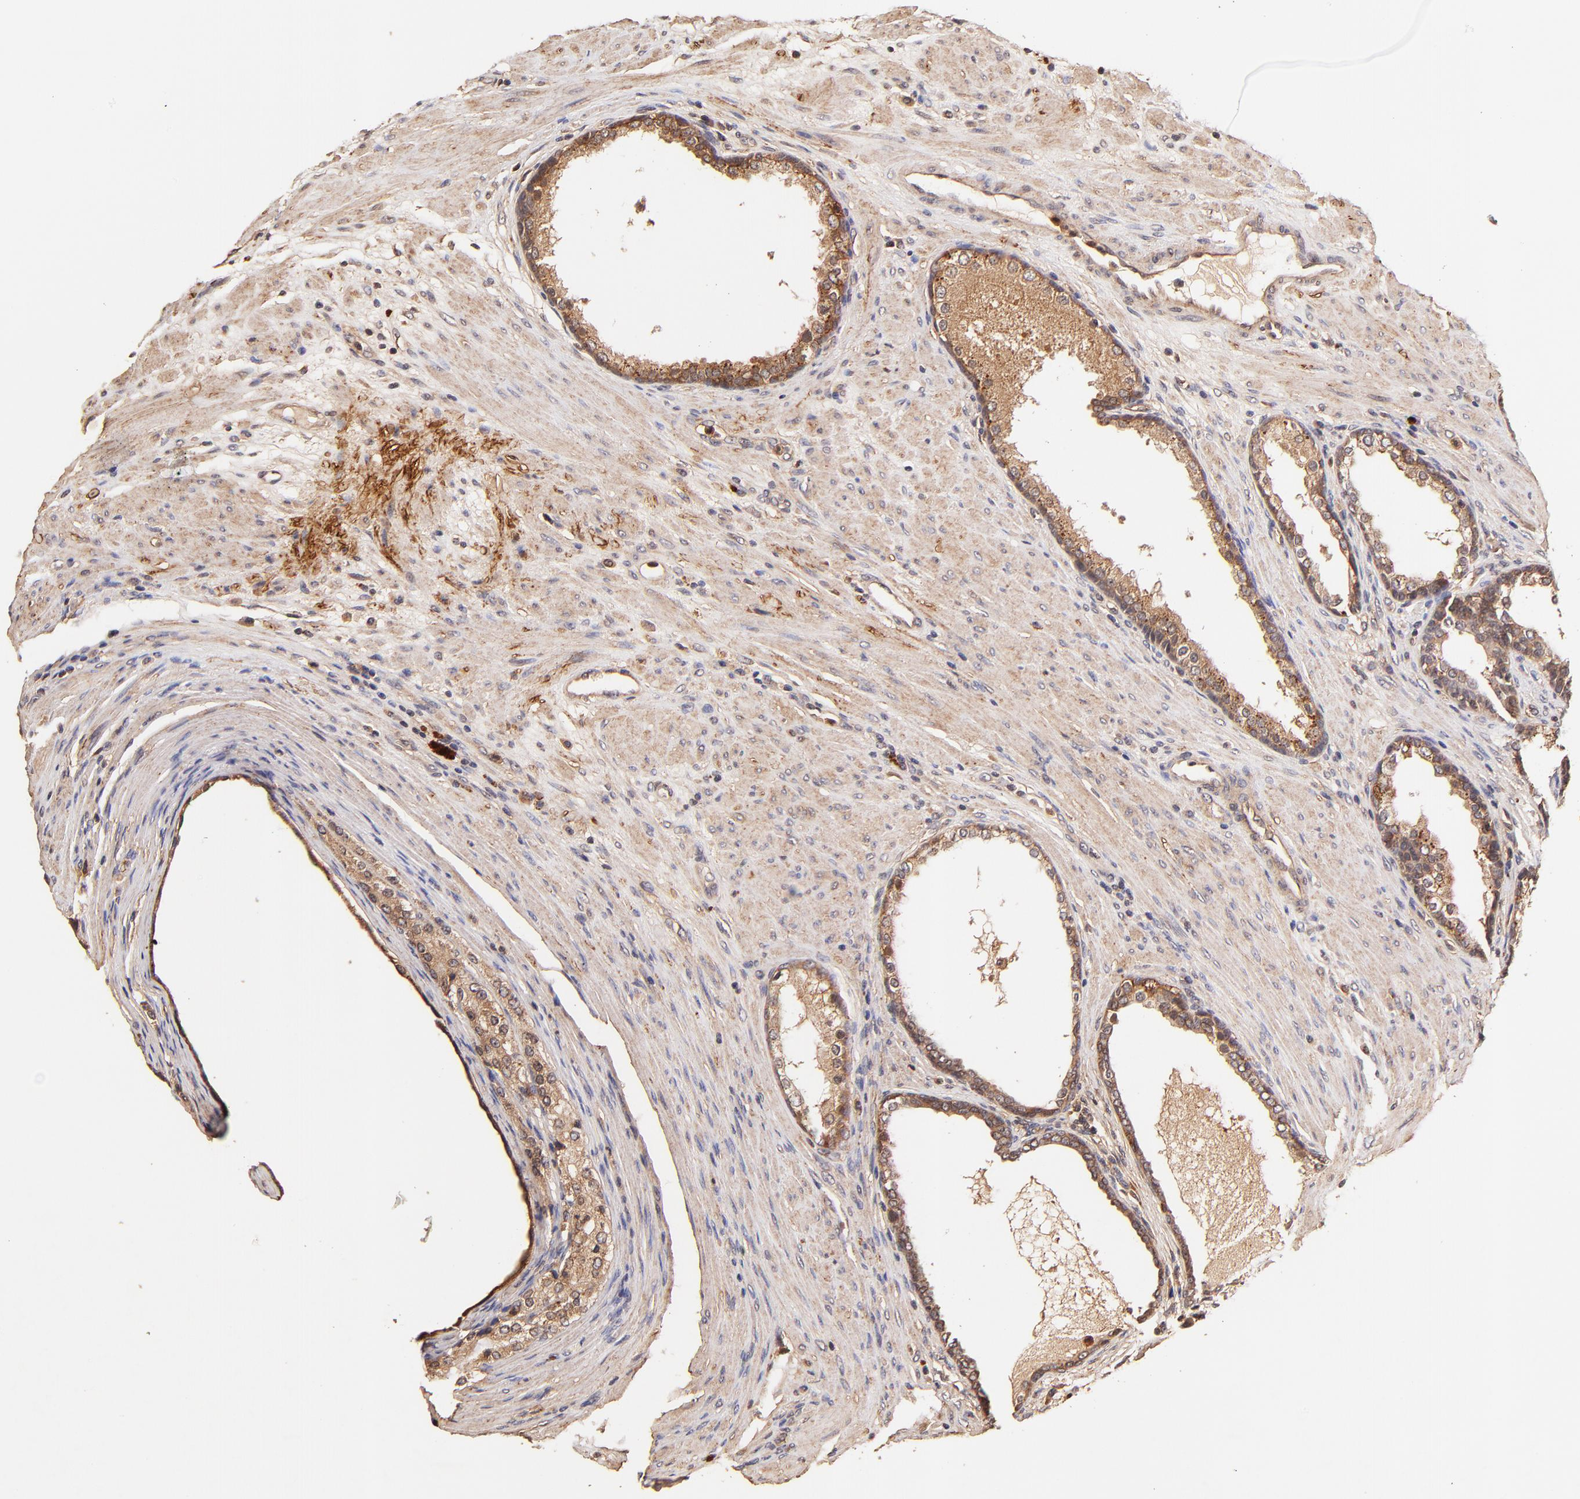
{"staining": {"intensity": "moderate", "quantity": ">75%", "location": "cytoplasmic/membranous"}, "tissue": "prostate cancer", "cell_type": "Tumor cells", "image_type": "cancer", "snomed": [{"axis": "morphology", "description": "Adenocarcinoma, Medium grade"}, {"axis": "topography", "description": "Prostate"}], "caption": "Human prostate cancer stained with a brown dye displays moderate cytoplasmic/membranous positive staining in approximately >75% of tumor cells.", "gene": "ITGB1", "patient": {"sex": "male", "age": 72}}